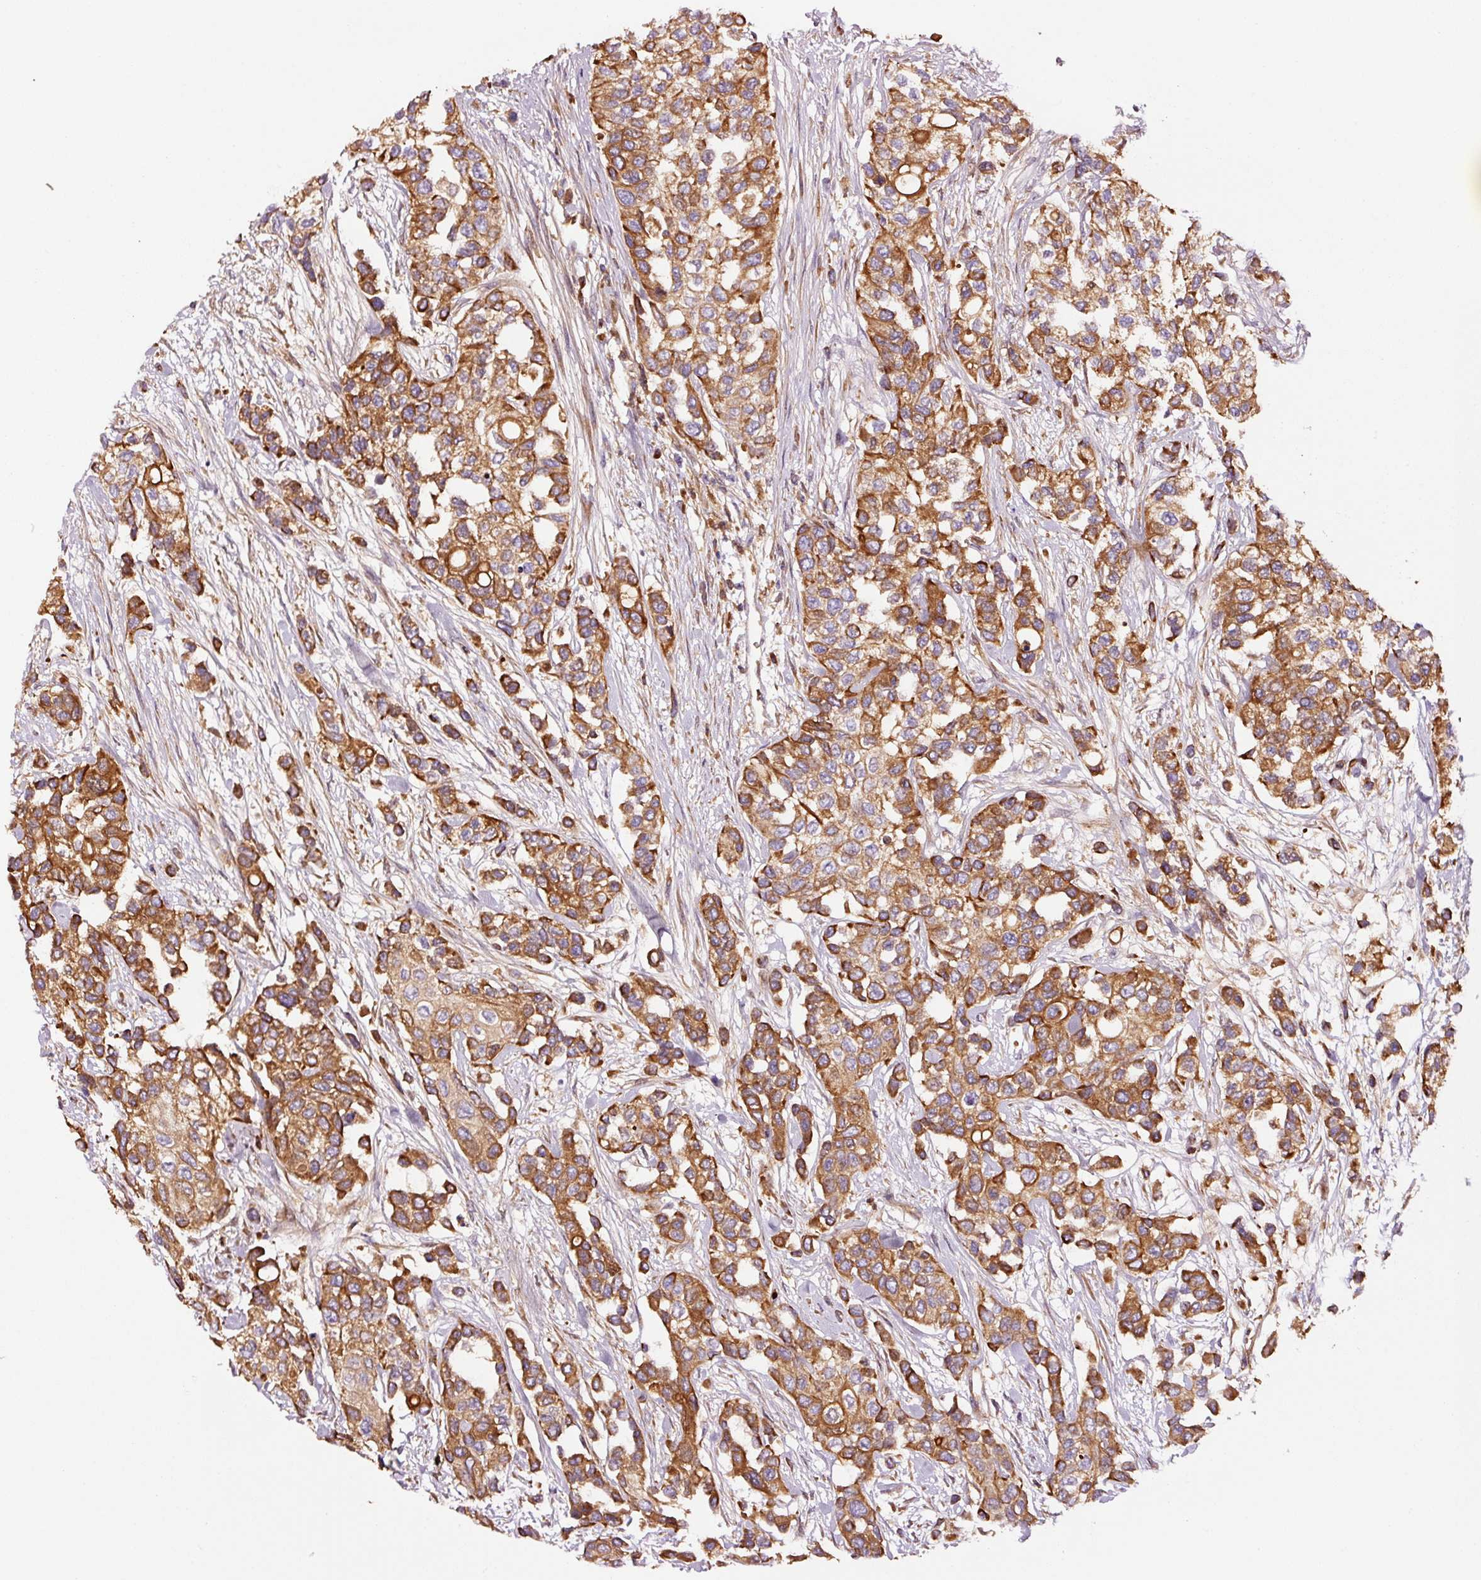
{"staining": {"intensity": "strong", "quantity": ">75%", "location": "cytoplasmic/membranous"}, "tissue": "urothelial cancer", "cell_type": "Tumor cells", "image_type": "cancer", "snomed": [{"axis": "morphology", "description": "Normal tissue, NOS"}, {"axis": "morphology", "description": "Urothelial carcinoma, High grade"}, {"axis": "topography", "description": "Vascular tissue"}, {"axis": "topography", "description": "Urinary bladder"}], "caption": "High-magnification brightfield microscopy of urothelial cancer stained with DAB (3,3'-diaminobenzidine) (brown) and counterstained with hematoxylin (blue). tumor cells exhibit strong cytoplasmic/membranous positivity is seen in about>75% of cells. (Brightfield microscopy of DAB IHC at high magnification).", "gene": "PGLYRP2", "patient": {"sex": "female", "age": 56}}